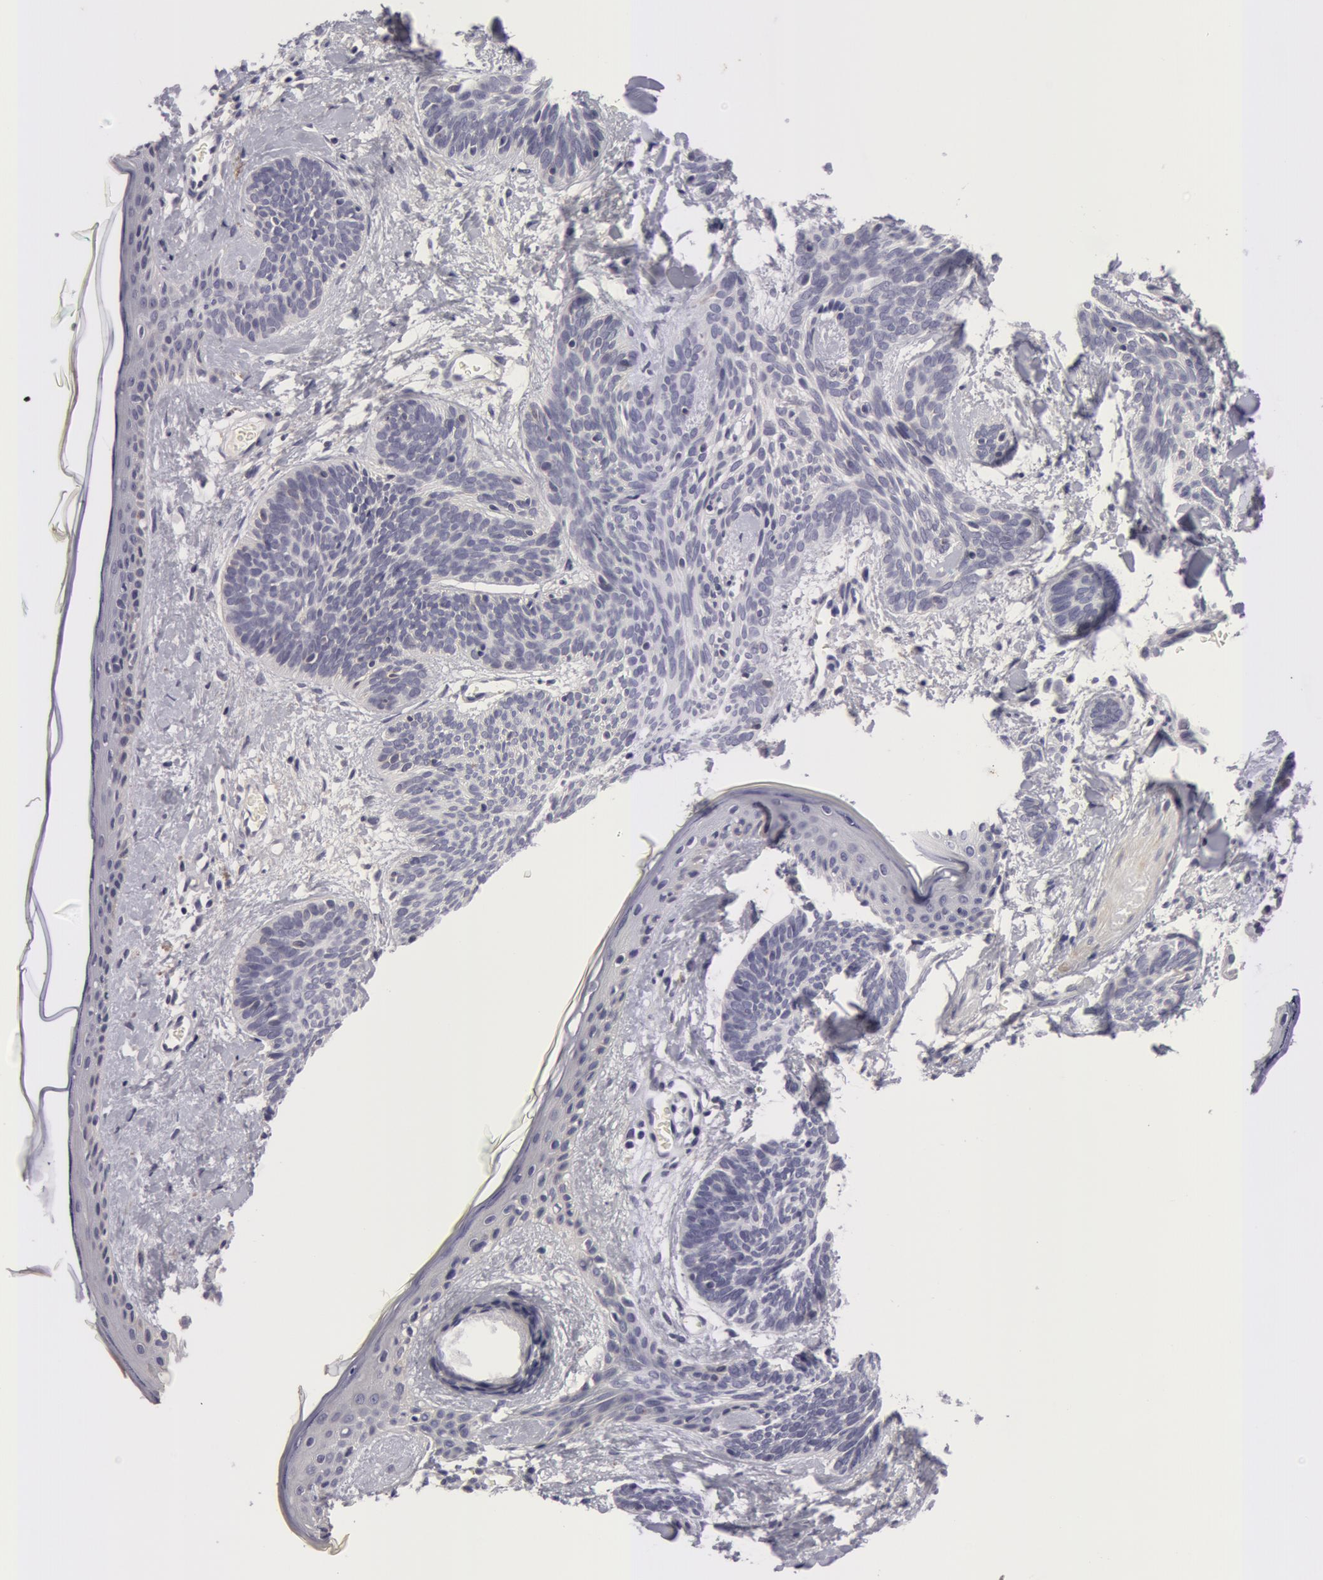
{"staining": {"intensity": "negative", "quantity": "none", "location": "none"}, "tissue": "skin cancer", "cell_type": "Tumor cells", "image_type": "cancer", "snomed": [{"axis": "morphology", "description": "Basal cell carcinoma"}, {"axis": "topography", "description": "Skin"}], "caption": "This is an IHC image of skin cancer (basal cell carcinoma). There is no positivity in tumor cells.", "gene": "NLGN4X", "patient": {"sex": "female", "age": 81}}